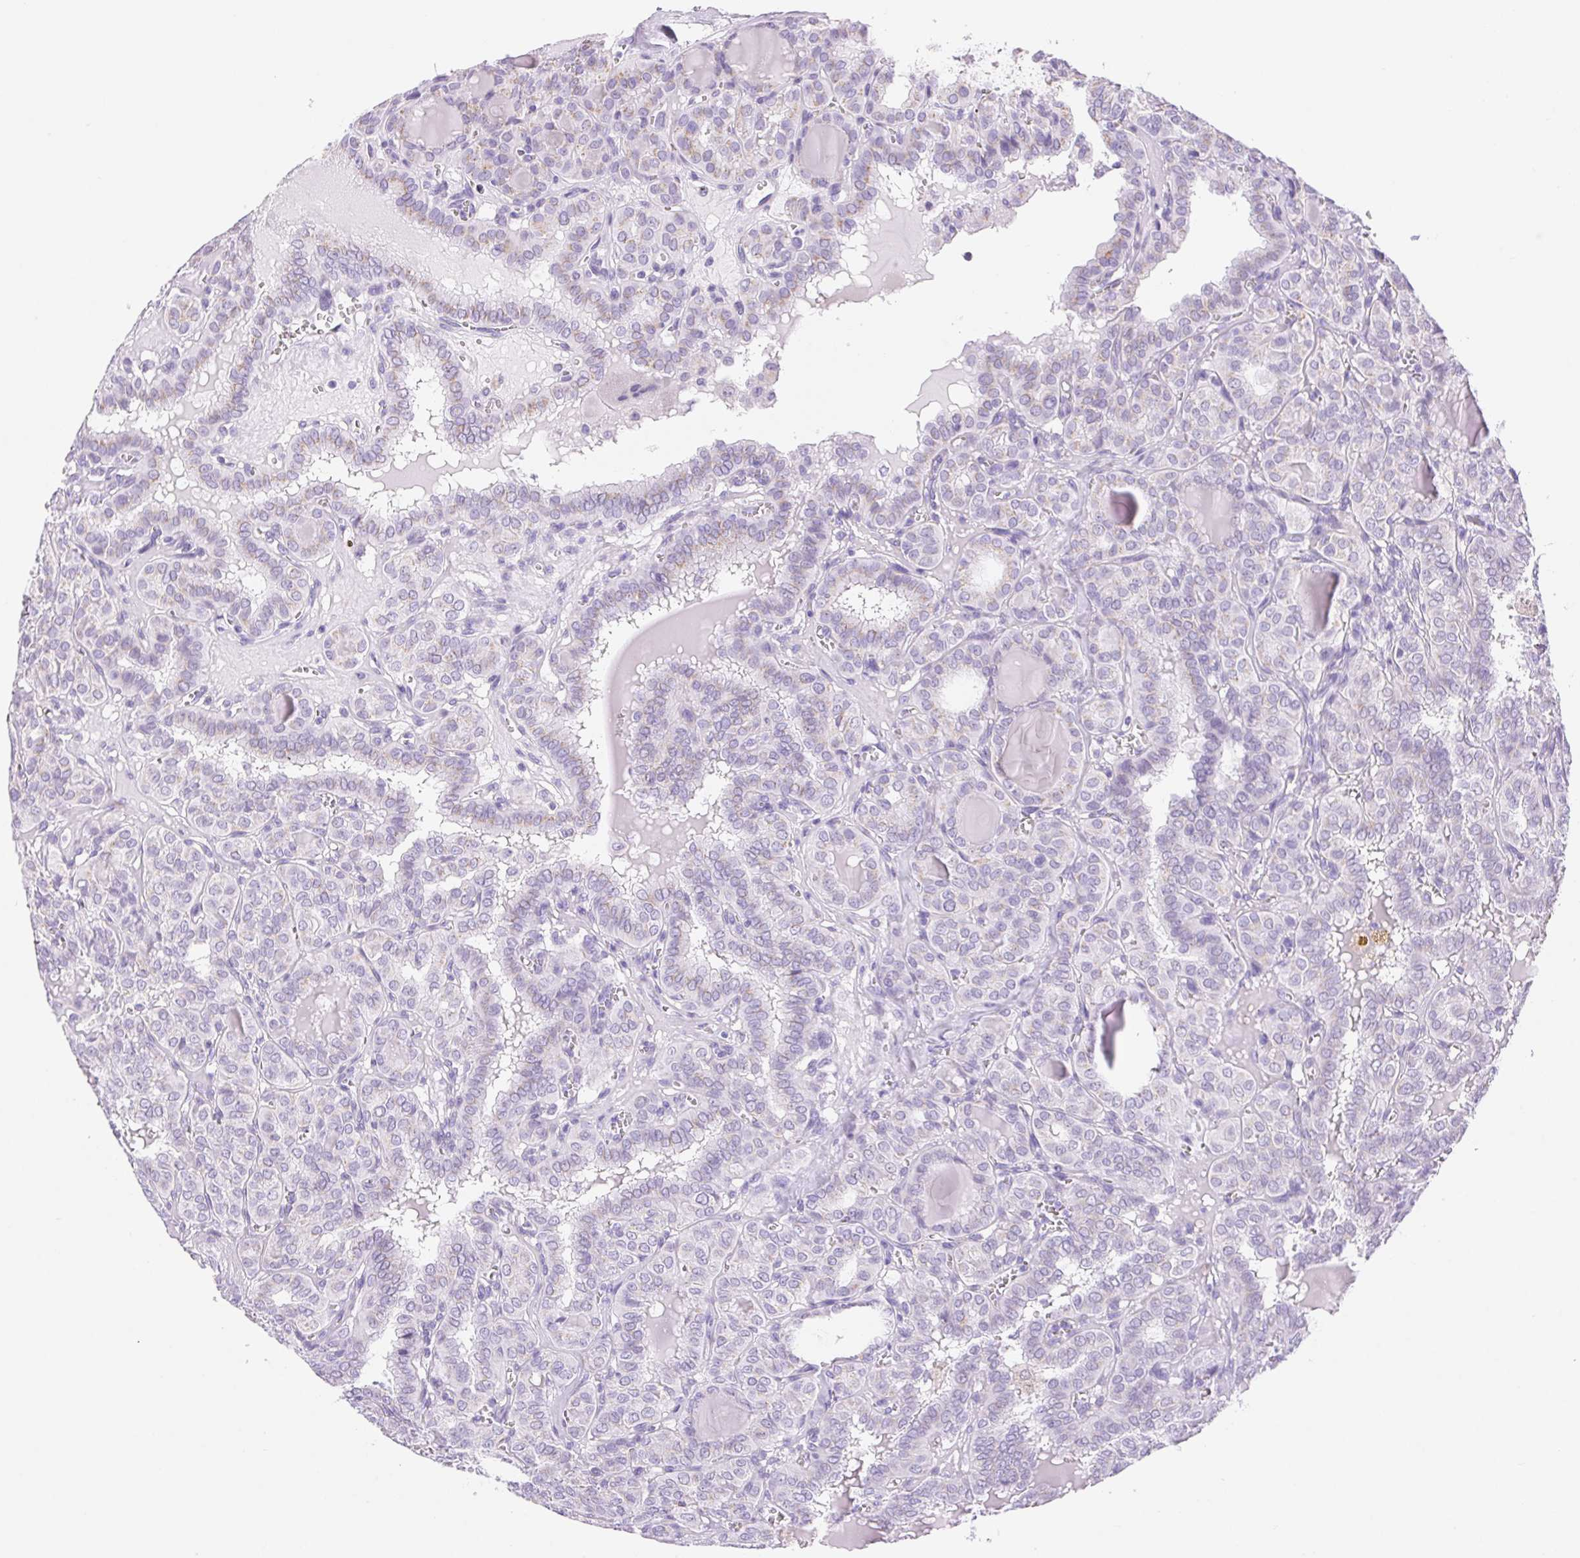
{"staining": {"intensity": "weak", "quantity": "<25%", "location": "cytoplasmic/membranous"}, "tissue": "thyroid cancer", "cell_type": "Tumor cells", "image_type": "cancer", "snomed": [{"axis": "morphology", "description": "Papillary adenocarcinoma, NOS"}, {"axis": "topography", "description": "Thyroid gland"}], "caption": "Thyroid cancer (papillary adenocarcinoma) was stained to show a protein in brown. There is no significant expression in tumor cells.", "gene": "SERPINB3", "patient": {"sex": "female", "age": 41}}